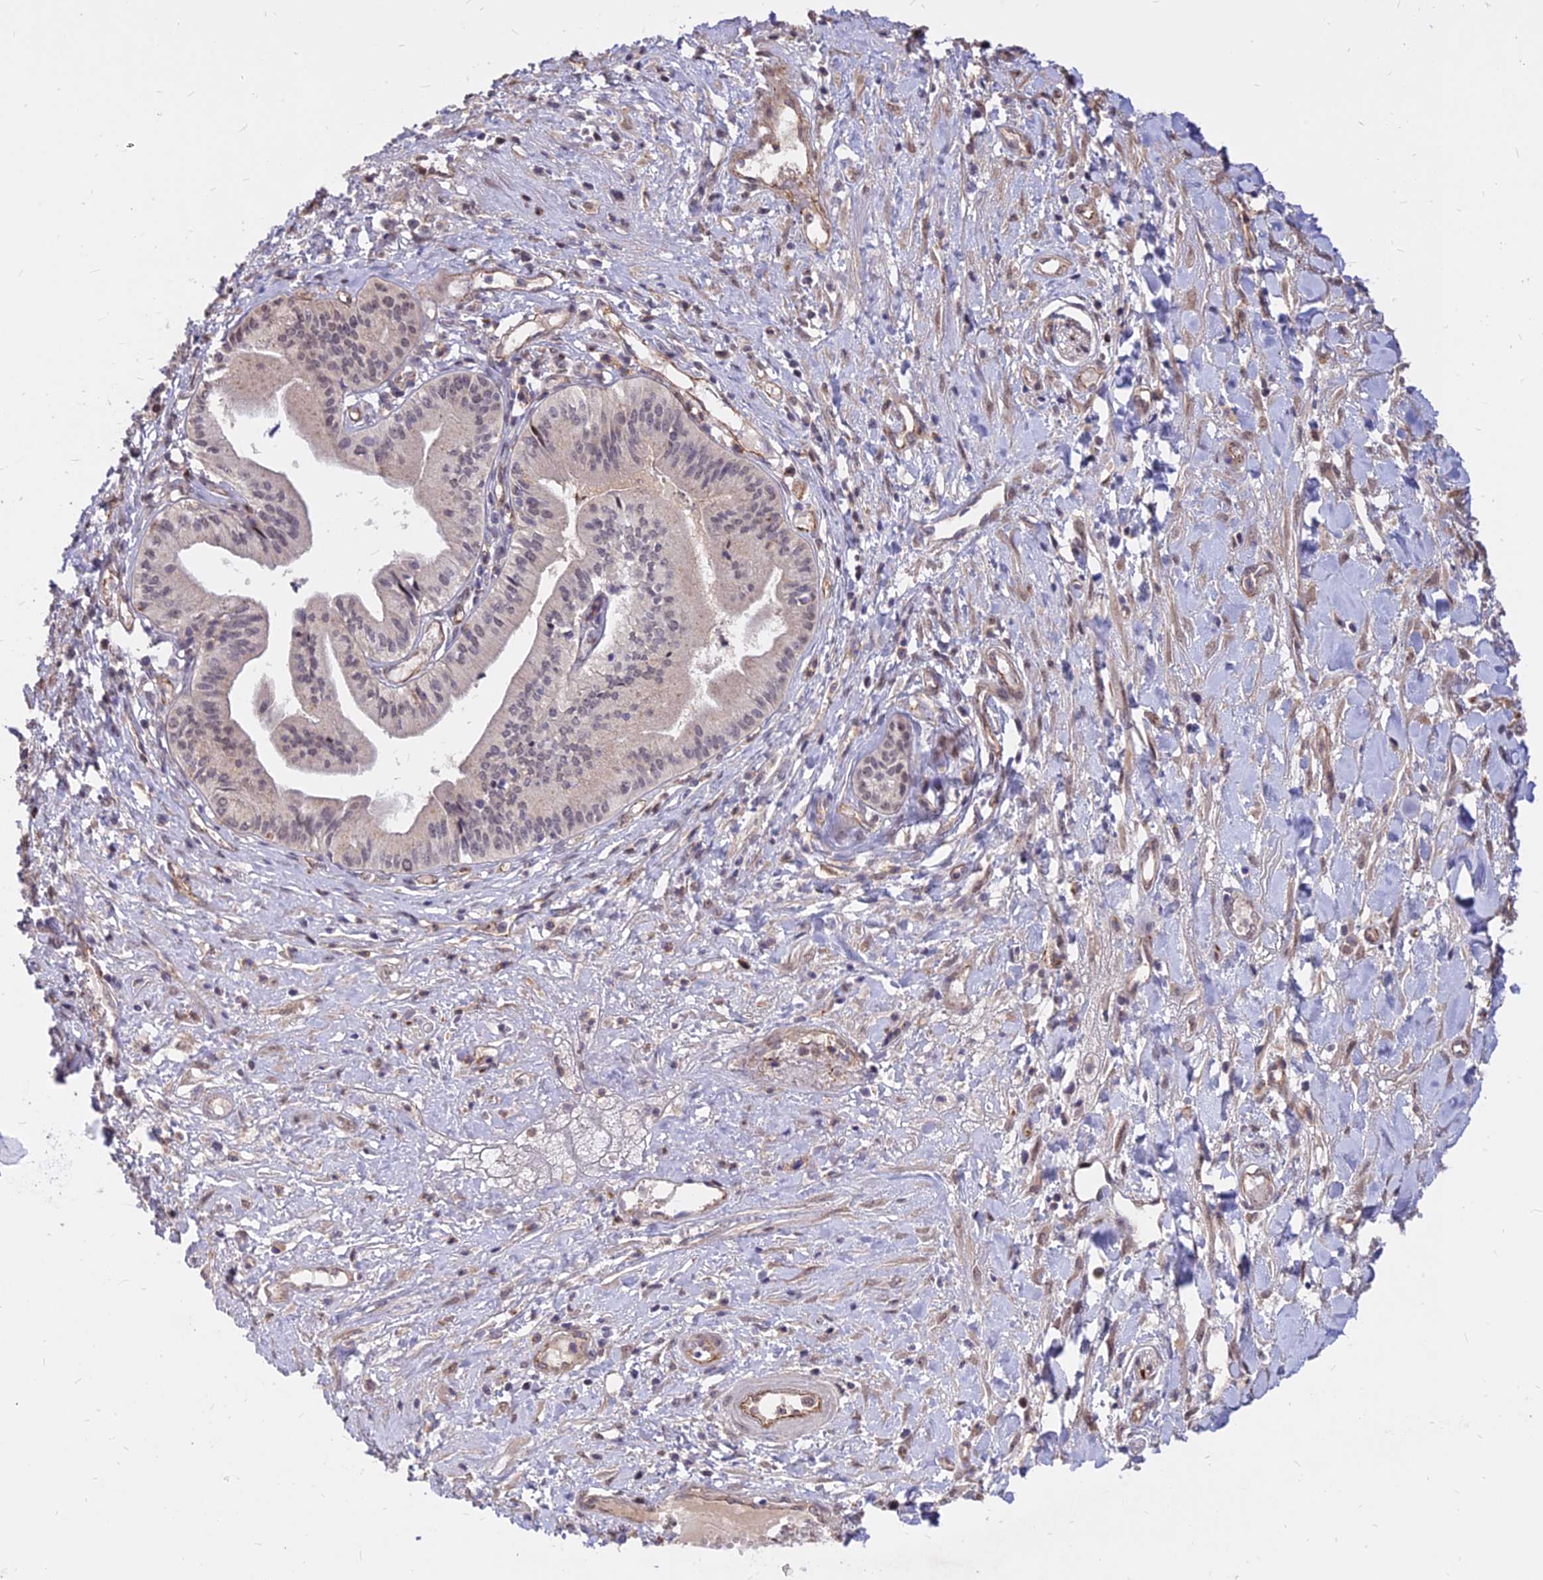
{"staining": {"intensity": "weak", "quantity": "<25%", "location": "nuclear"}, "tissue": "pancreatic cancer", "cell_type": "Tumor cells", "image_type": "cancer", "snomed": [{"axis": "morphology", "description": "Adenocarcinoma, NOS"}, {"axis": "topography", "description": "Pancreas"}], "caption": "Tumor cells are negative for brown protein staining in pancreatic cancer (adenocarcinoma).", "gene": "C11orf68", "patient": {"sex": "female", "age": 50}}